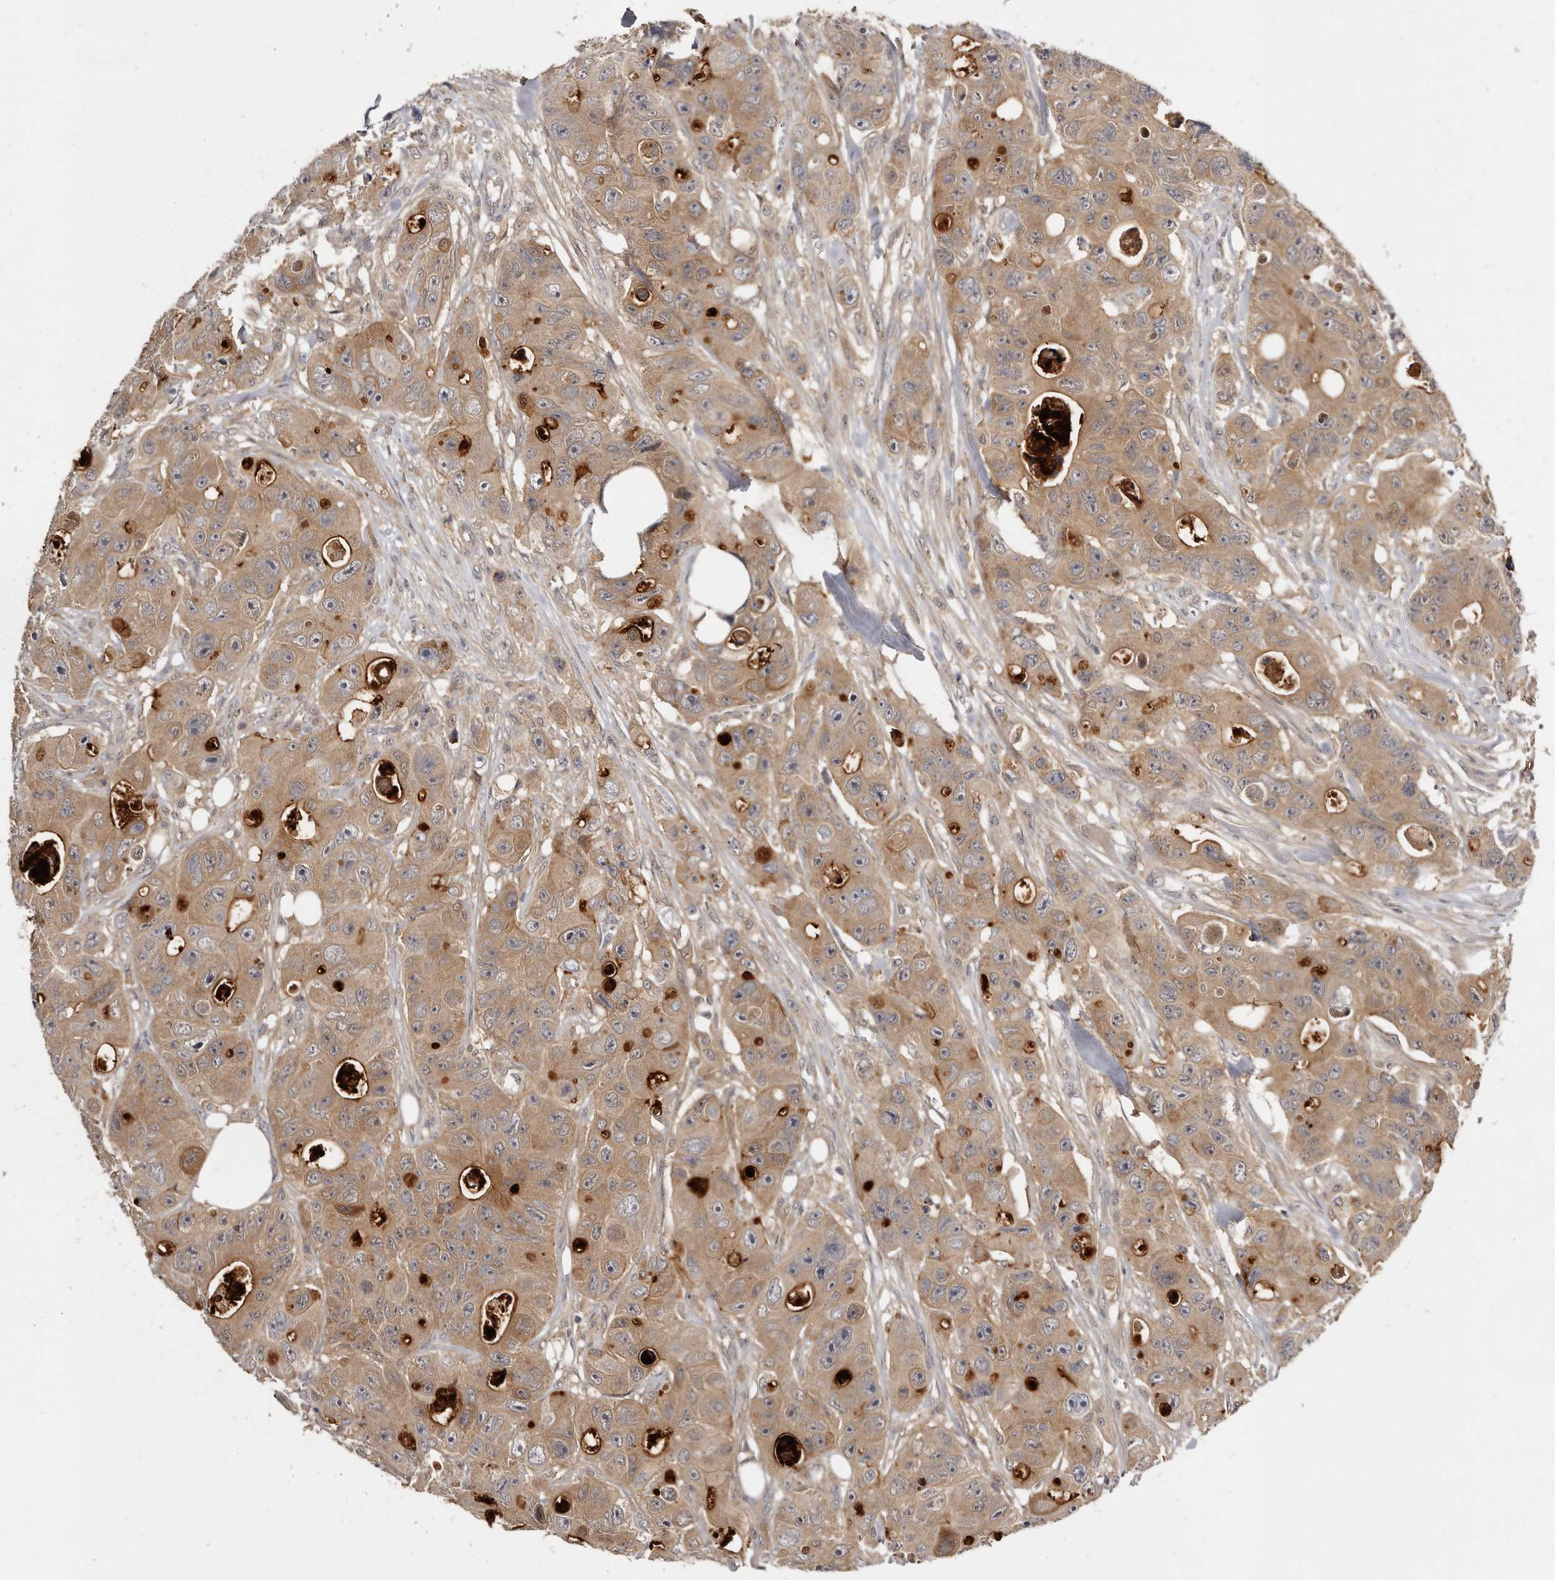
{"staining": {"intensity": "moderate", "quantity": ">75%", "location": "cytoplasmic/membranous"}, "tissue": "colorectal cancer", "cell_type": "Tumor cells", "image_type": "cancer", "snomed": [{"axis": "morphology", "description": "Adenocarcinoma, NOS"}, {"axis": "topography", "description": "Colon"}], "caption": "Colorectal cancer tissue exhibits moderate cytoplasmic/membranous positivity in about >75% of tumor cells, visualized by immunohistochemistry.", "gene": "INAVA", "patient": {"sex": "female", "age": 46}}